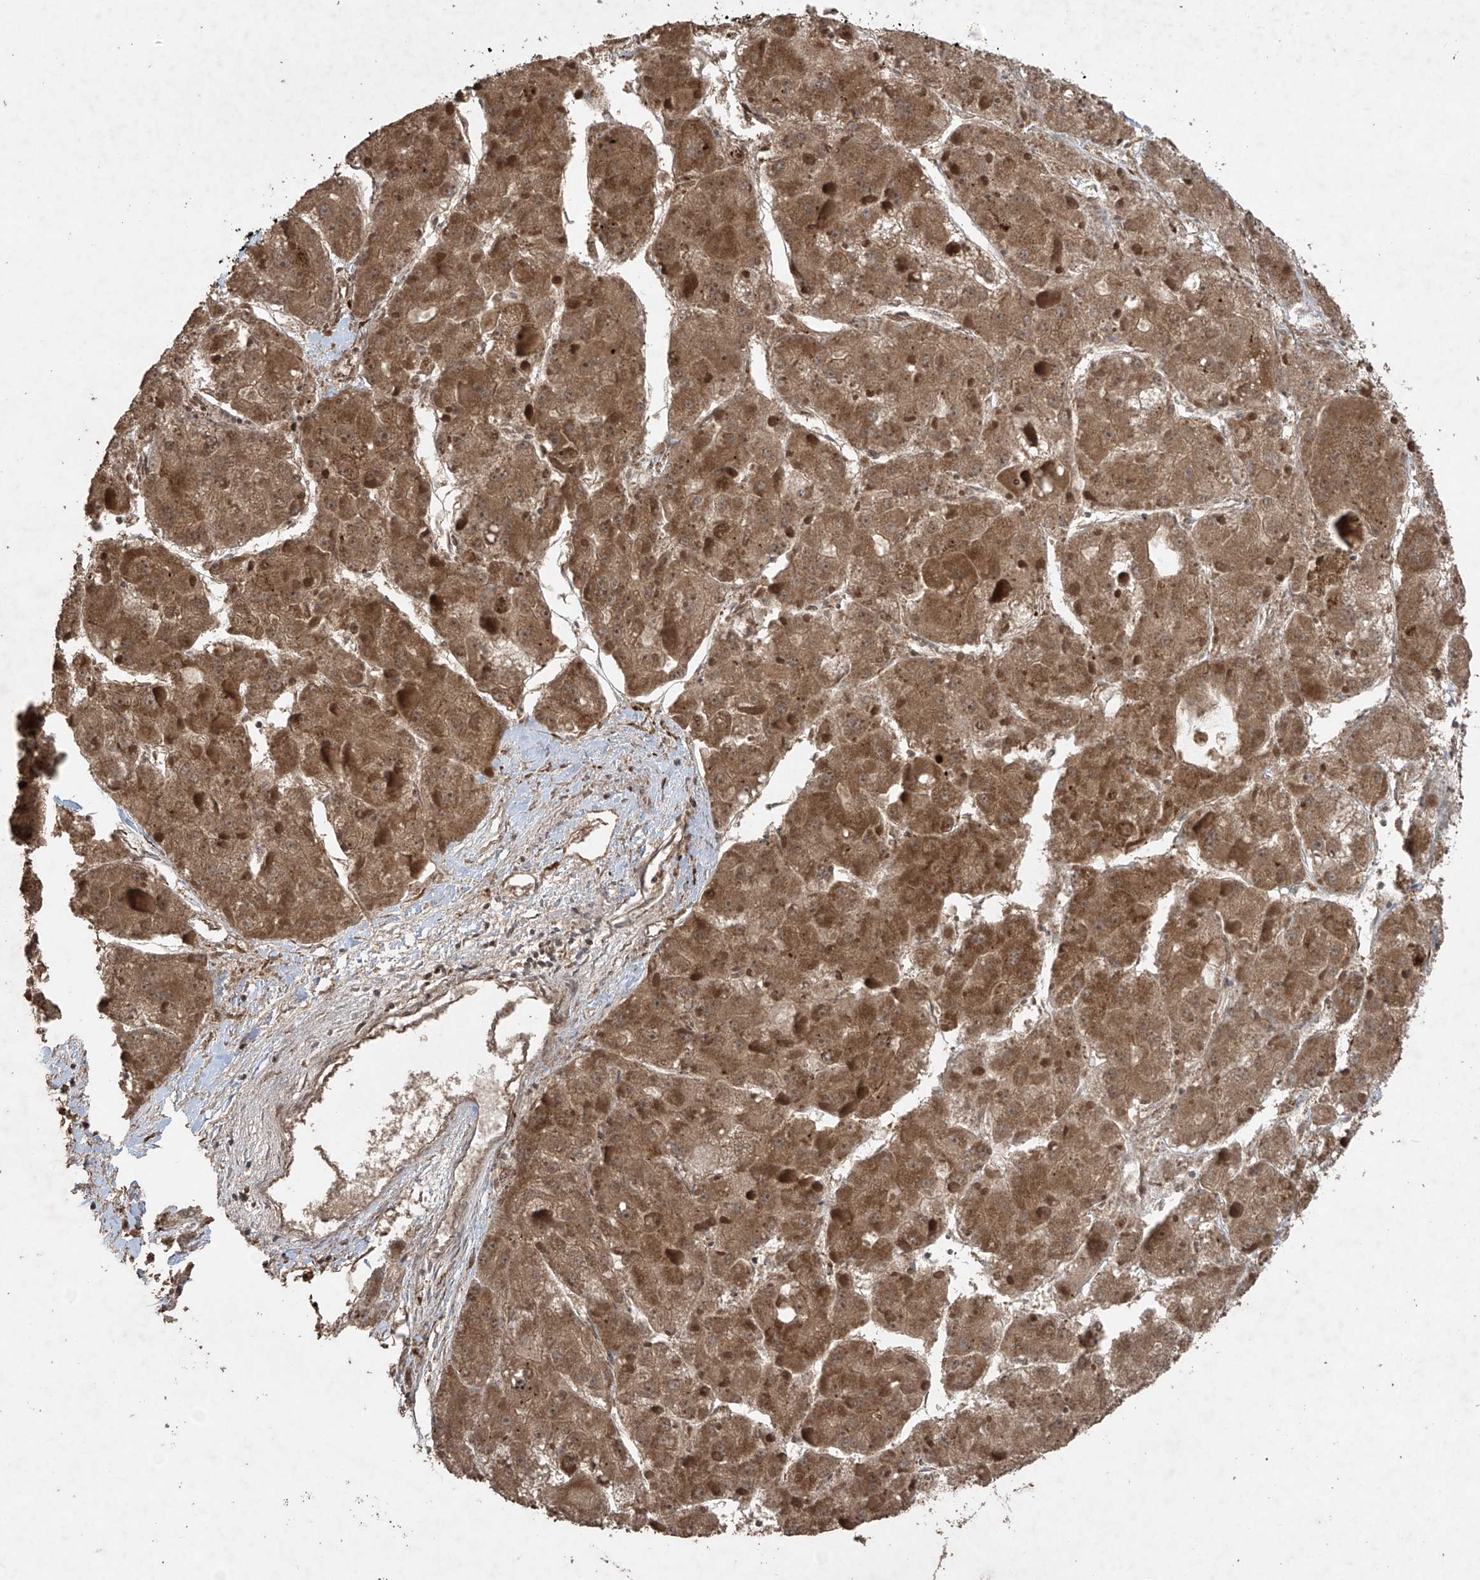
{"staining": {"intensity": "moderate", "quantity": ">75%", "location": "cytoplasmic/membranous"}, "tissue": "liver cancer", "cell_type": "Tumor cells", "image_type": "cancer", "snomed": [{"axis": "morphology", "description": "Carcinoma, Hepatocellular, NOS"}, {"axis": "topography", "description": "Liver"}], "caption": "Liver hepatocellular carcinoma stained with DAB IHC demonstrates medium levels of moderate cytoplasmic/membranous positivity in about >75% of tumor cells.", "gene": "PGPEP1", "patient": {"sex": "female", "age": 73}}